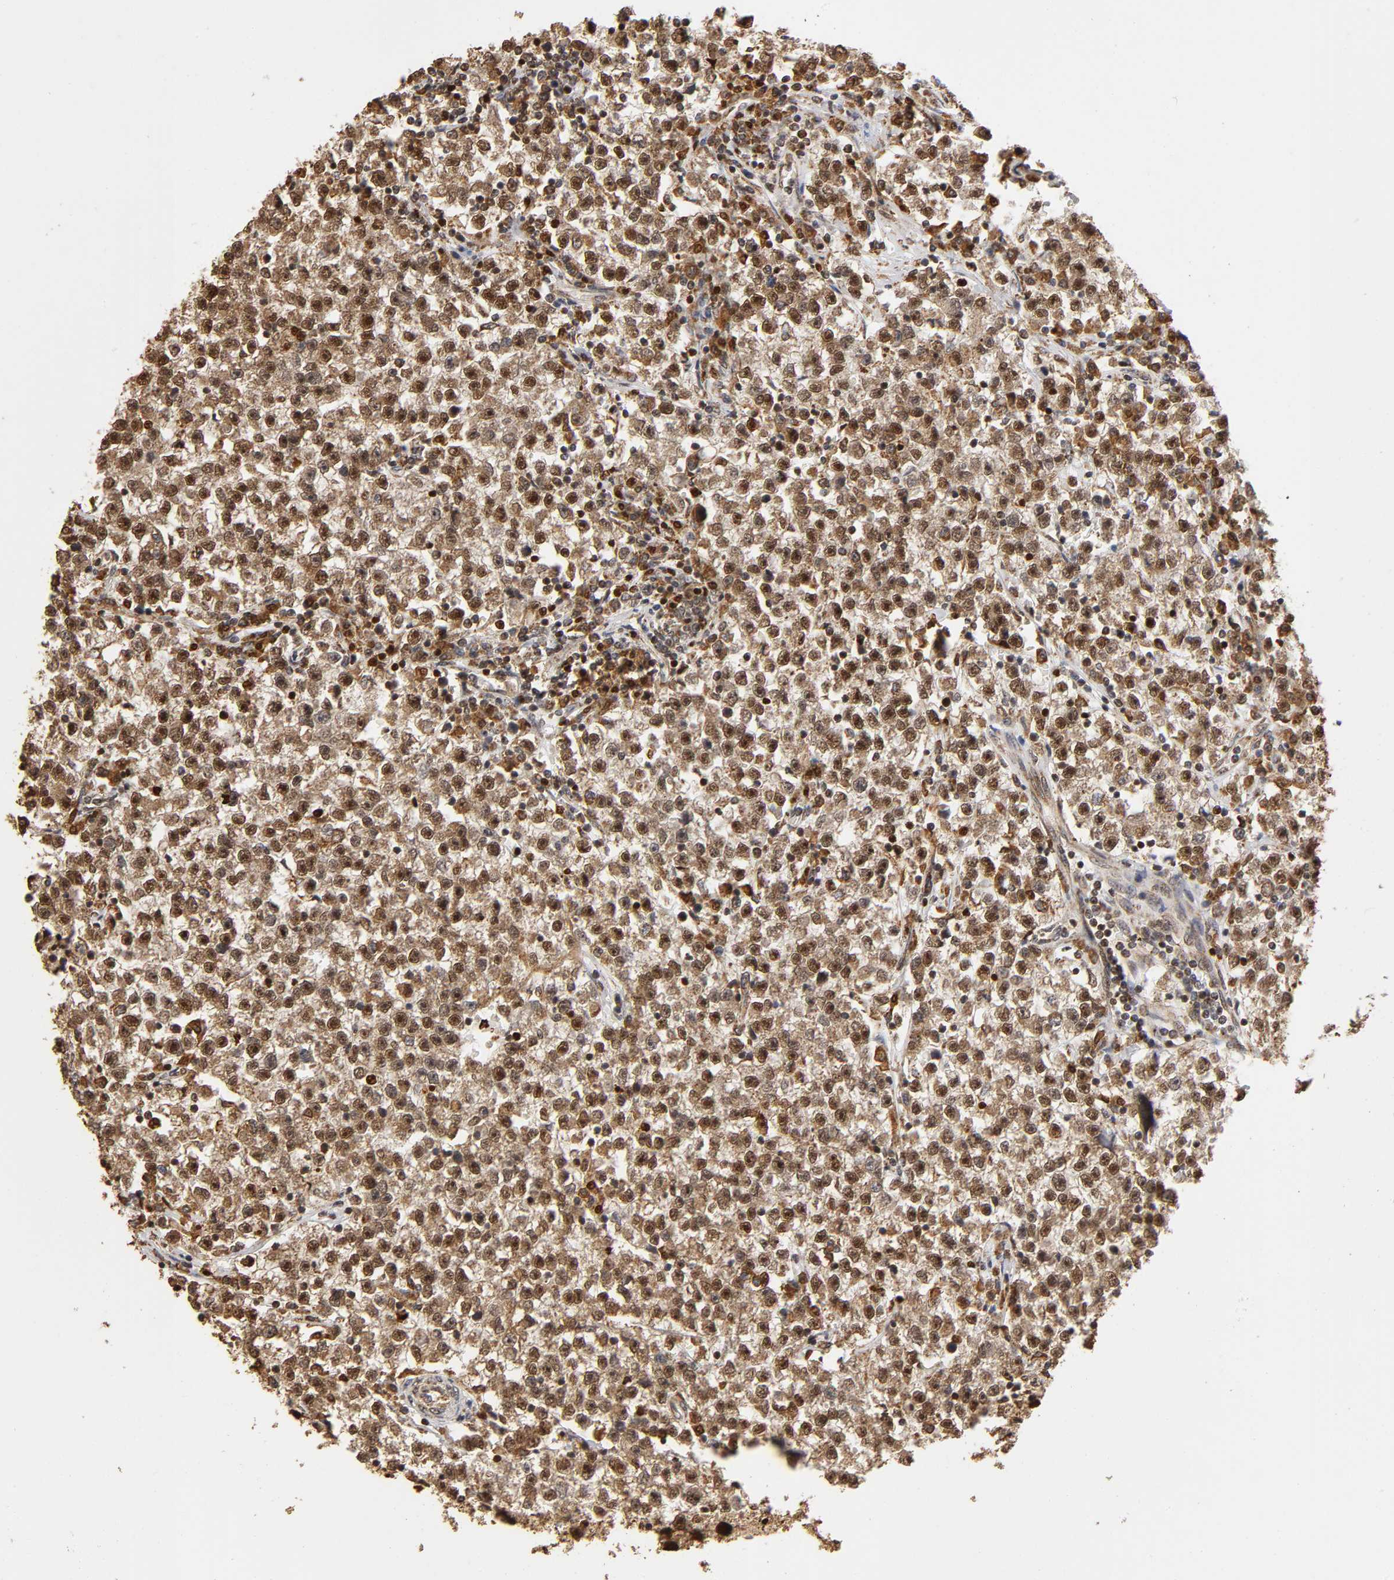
{"staining": {"intensity": "strong", "quantity": ">75%", "location": "cytoplasmic/membranous,nuclear"}, "tissue": "testis cancer", "cell_type": "Tumor cells", "image_type": "cancer", "snomed": [{"axis": "morphology", "description": "Seminoma, NOS"}, {"axis": "topography", "description": "Testis"}], "caption": "Immunohistochemical staining of testis seminoma exhibits high levels of strong cytoplasmic/membranous and nuclear expression in about >75% of tumor cells.", "gene": "RNF122", "patient": {"sex": "male", "age": 22}}